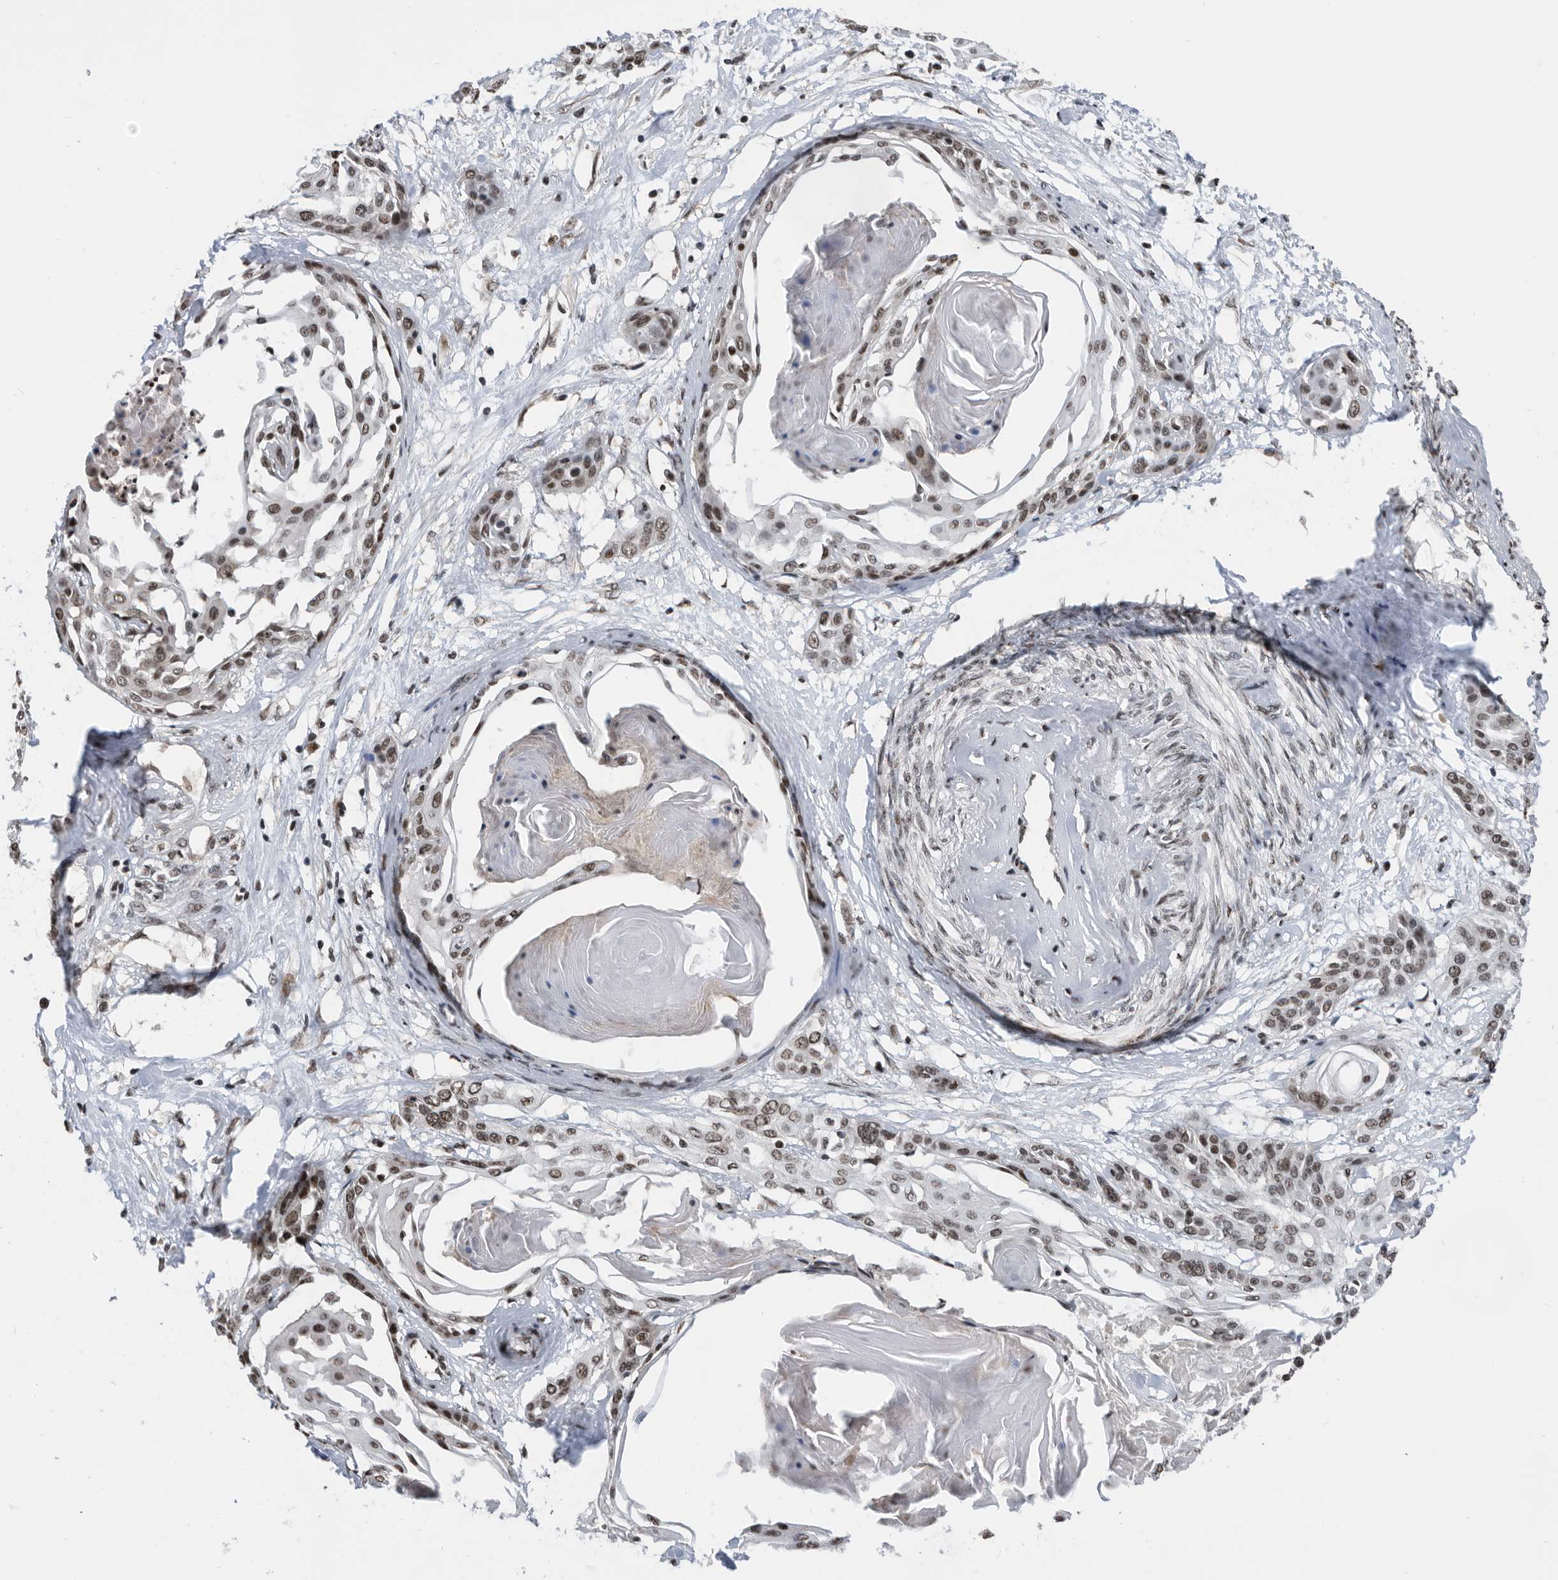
{"staining": {"intensity": "weak", "quantity": ">75%", "location": "nuclear"}, "tissue": "cervical cancer", "cell_type": "Tumor cells", "image_type": "cancer", "snomed": [{"axis": "morphology", "description": "Squamous cell carcinoma, NOS"}, {"axis": "topography", "description": "Cervix"}], "caption": "Cervical squamous cell carcinoma was stained to show a protein in brown. There is low levels of weak nuclear staining in about >75% of tumor cells.", "gene": "SNRNP48", "patient": {"sex": "female", "age": 57}}